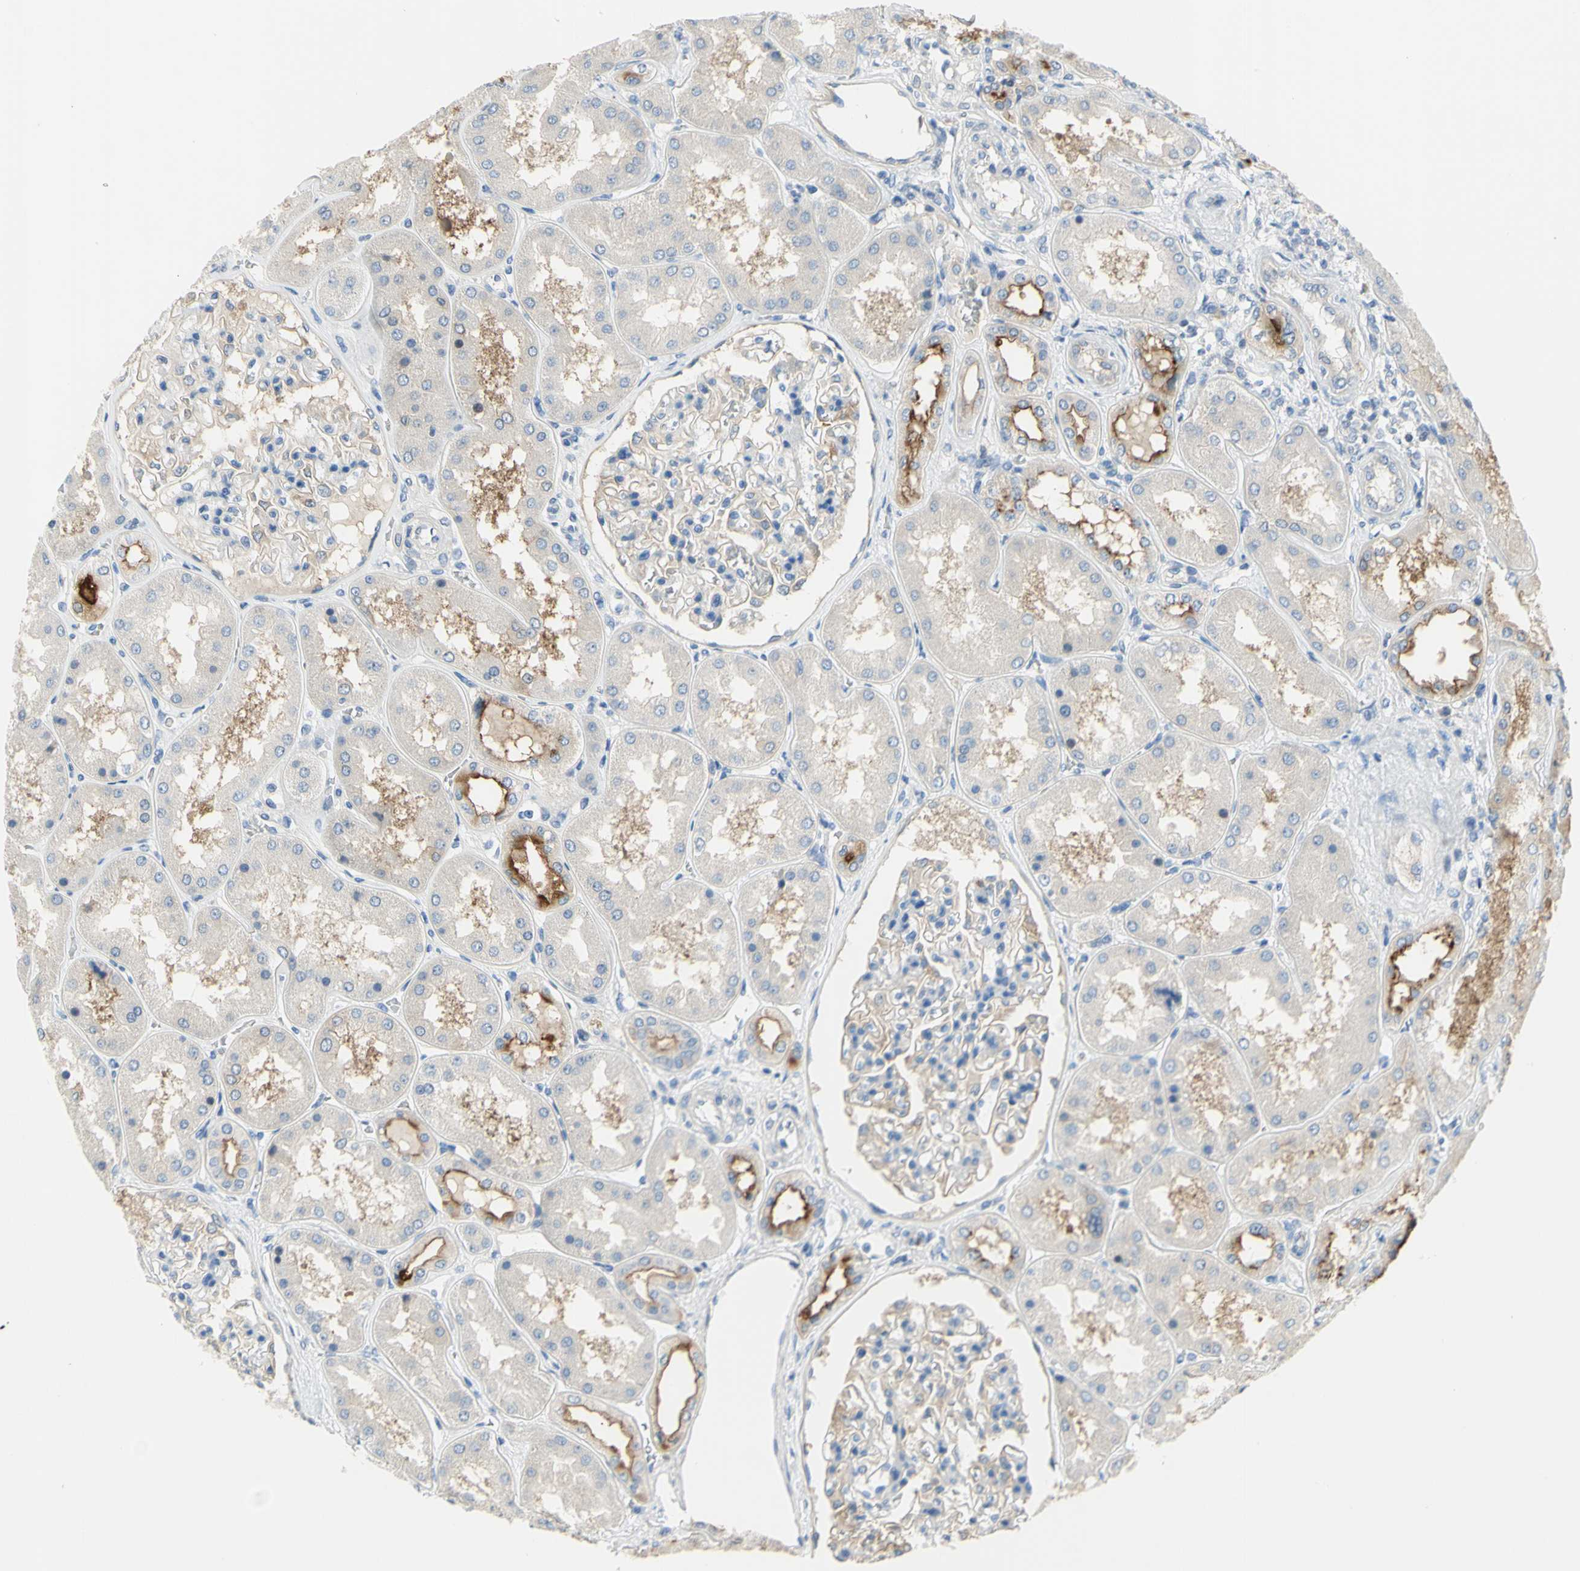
{"staining": {"intensity": "moderate", "quantity": ">75%", "location": "cytoplasmic/membranous"}, "tissue": "kidney", "cell_type": "Cells in glomeruli", "image_type": "normal", "snomed": [{"axis": "morphology", "description": "Normal tissue, NOS"}, {"axis": "topography", "description": "Kidney"}], "caption": "IHC photomicrograph of unremarkable kidney: human kidney stained using IHC shows medium levels of moderate protein expression localized specifically in the cytoplasmic/membranous of cells in glomeruli, appearing as a cytoplasmic/membranous brown color.", "gene": "MUC1", "patient": {"sex": "female", "age": 56}}